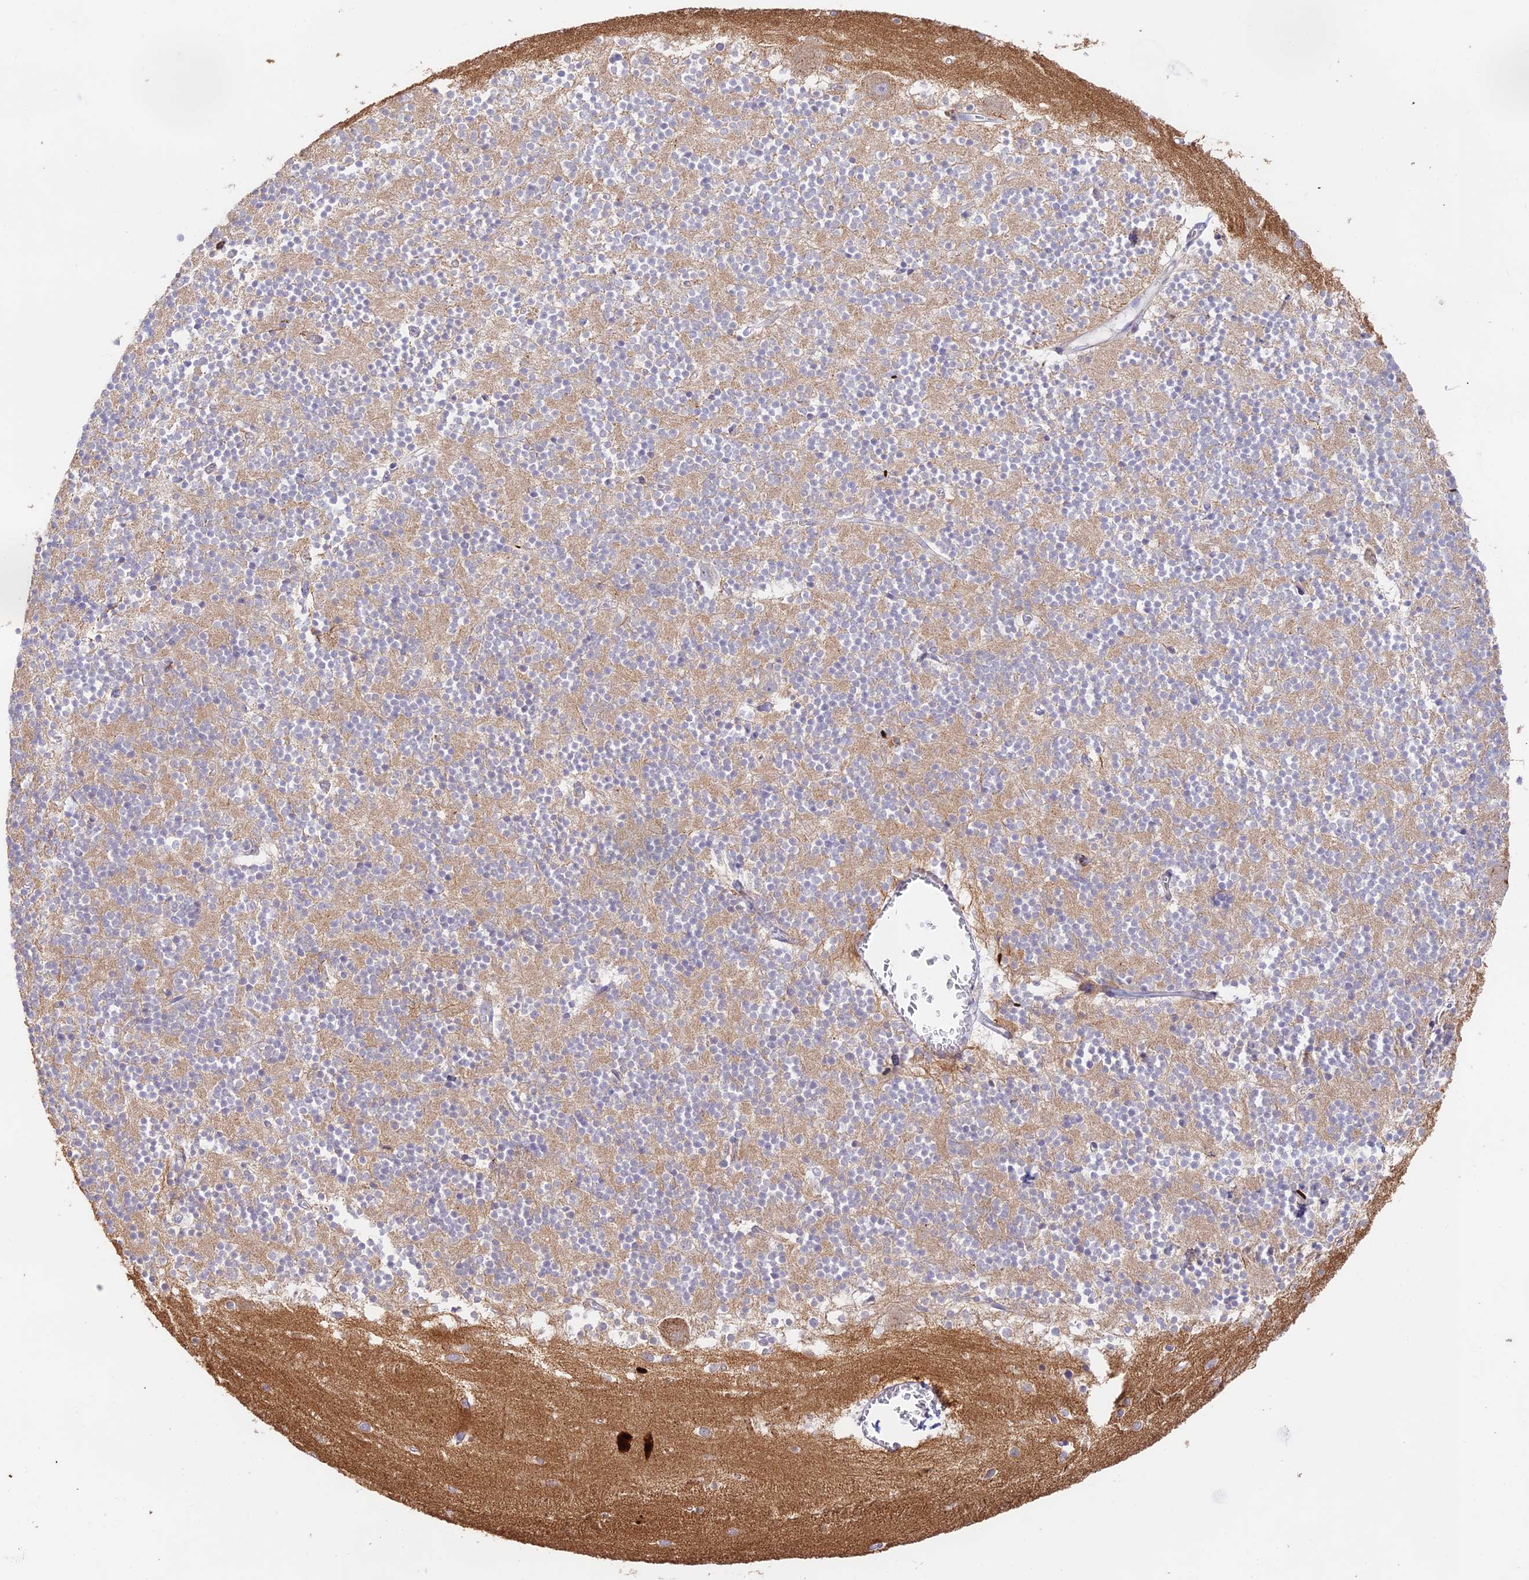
{"staining": {"intensity": "weak", "quantity": "25%-75%", "location": "cytoplasmic/membranous"}, "tissue": "cerebellum", "cell_type": "Cells in granular layer", "image_type": "normal", "snomed": [{"axis": "morphology", "description": "Normal tissue, NOS"}, {"axis": "topography", "description": "Cerebellum"}], "caption": "Cerebellum stained with a brown dye exhibits weak cytoplasmic/membranous positive positivity in approximately 25%-75% of cells in granular layer.", "gene": "CAMSAP3", "patient": {"sex": "male", "age": 54}}